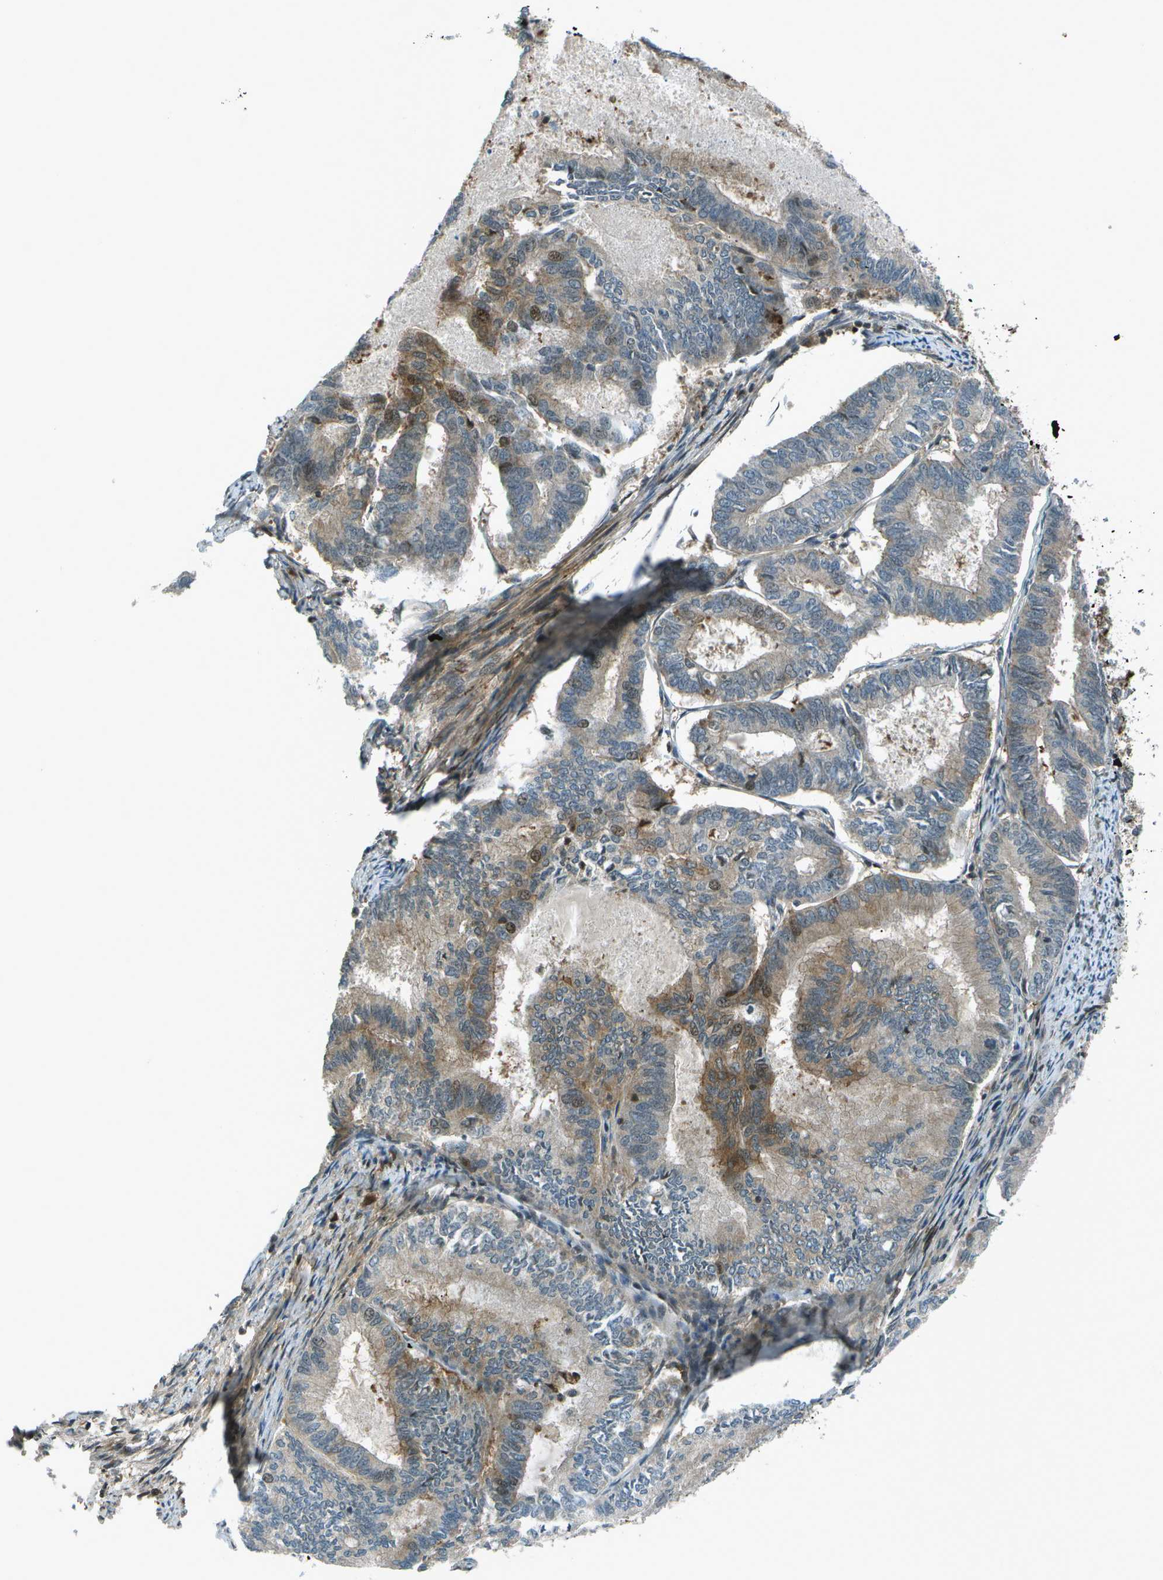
{"staining": {"intensity": "moderate", "quantity": "25%-75%", "location": "cytoplasmic/membranous,nuclear"}, "tissue": "endometrial cancer", "cell_type": "Tumor cells", "image_type": "cancer", "snomed": [{"axis": "morphology", "description": "Adenocarcinoma, NOS"}, {"axis": "topography", "description": "Endometrium"}], "caption": "Endometrial cancer stained with a protein marker displays moderate staining in tumor cells.", "gene": "TMEM19", "patient": {"sex": "female", "age": 86}}